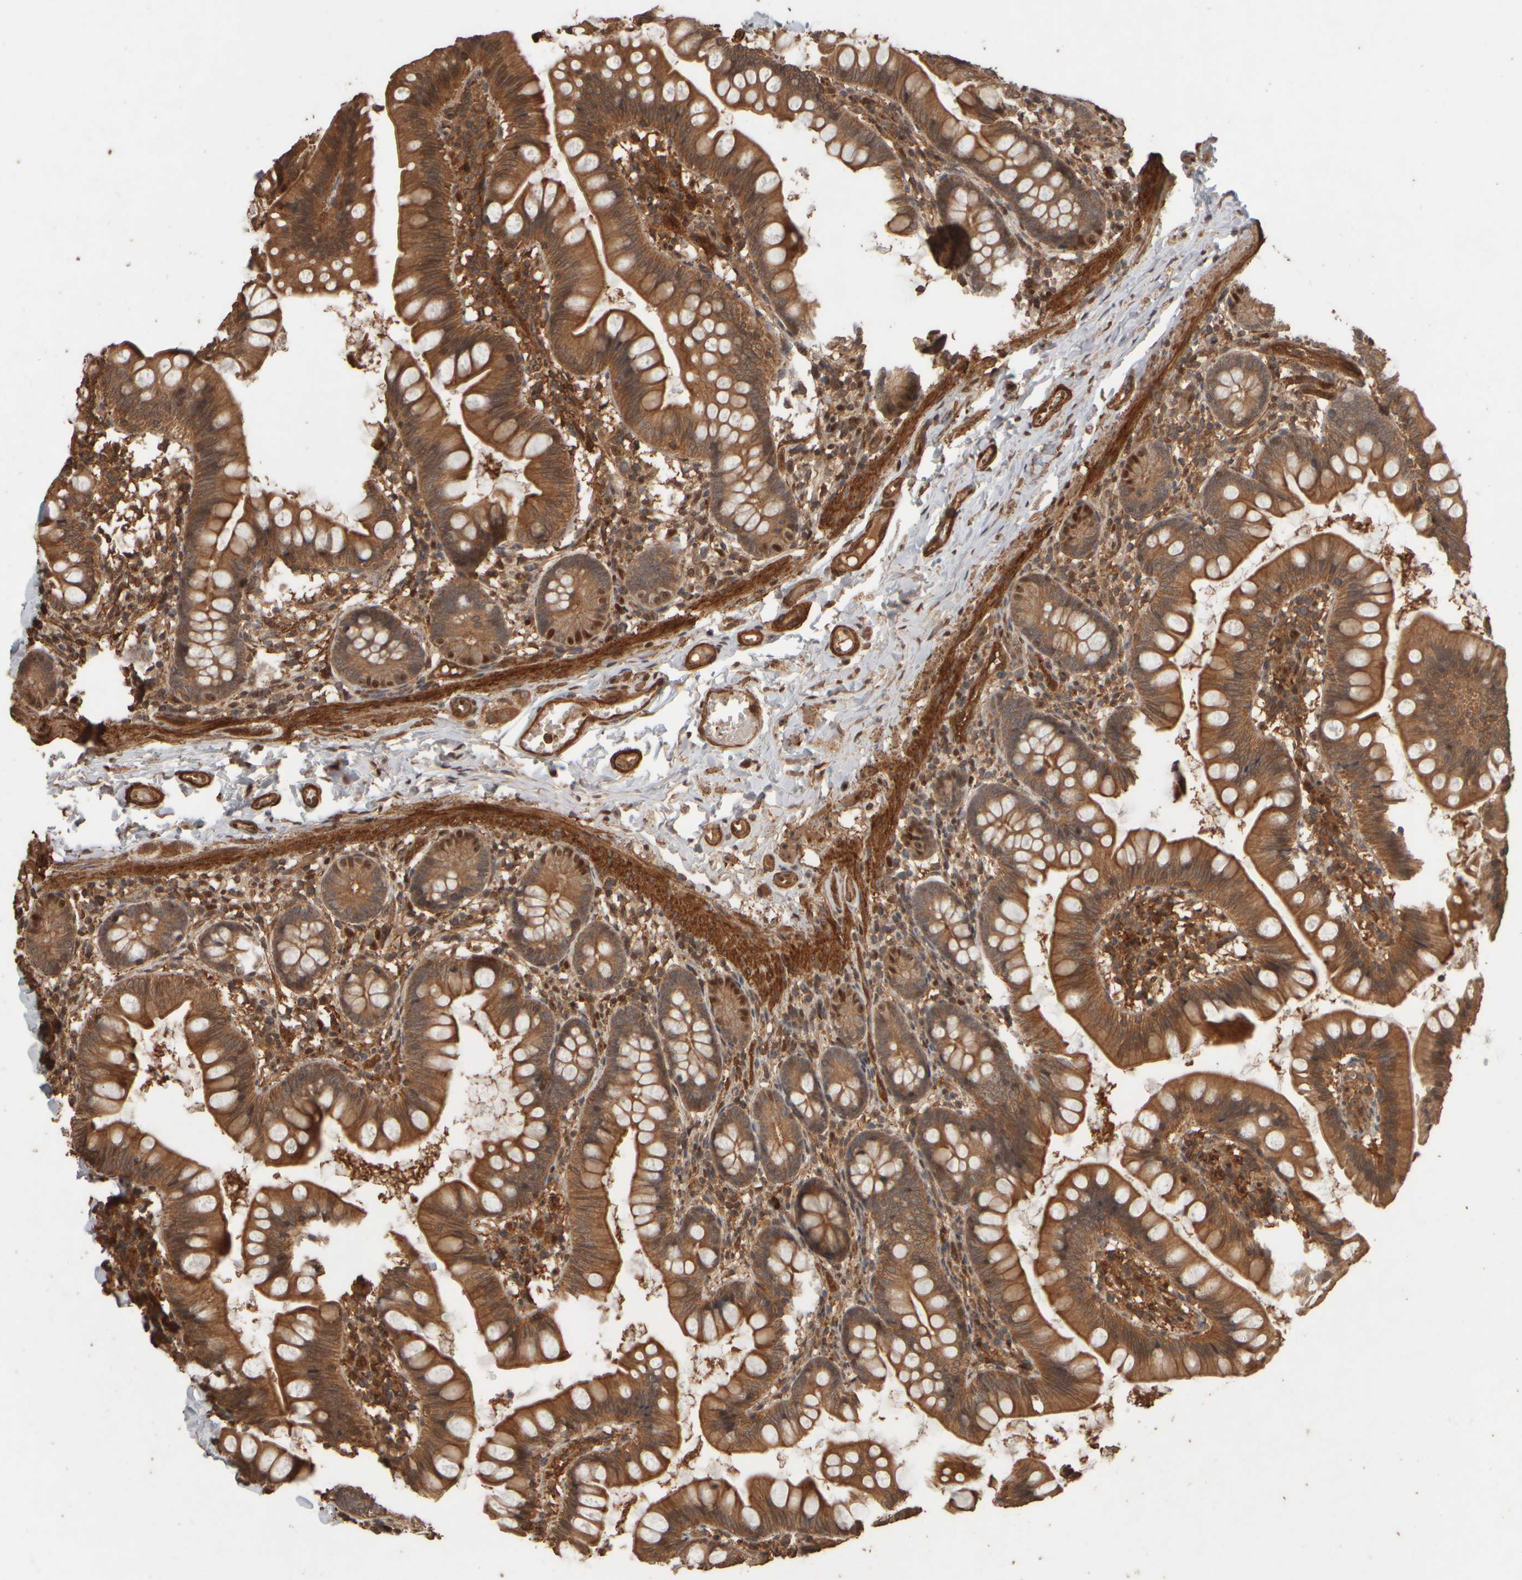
{"staining": {"intensity": "moderate", "quantity": ">75%", "location": "cytoplasmic/membranous,nuclear"}, "tissue": "small intestine", "cell_type": "Glandular cells", "image_type": "normal", "snomed": [{"axis": "morphology", "description": "Normal tissue, NOS"}, {"axis": "topography", "description": "Small intestine"}], "caption": "Moderate cytoplasmic/membranous,nuclear positivity for a protein is identified in about >75% of glandular cells of benign small intestine using immunohistochemistry (IHC).", "gene": "SPHK1", "patient": {"sex": "male", "age": 7}}